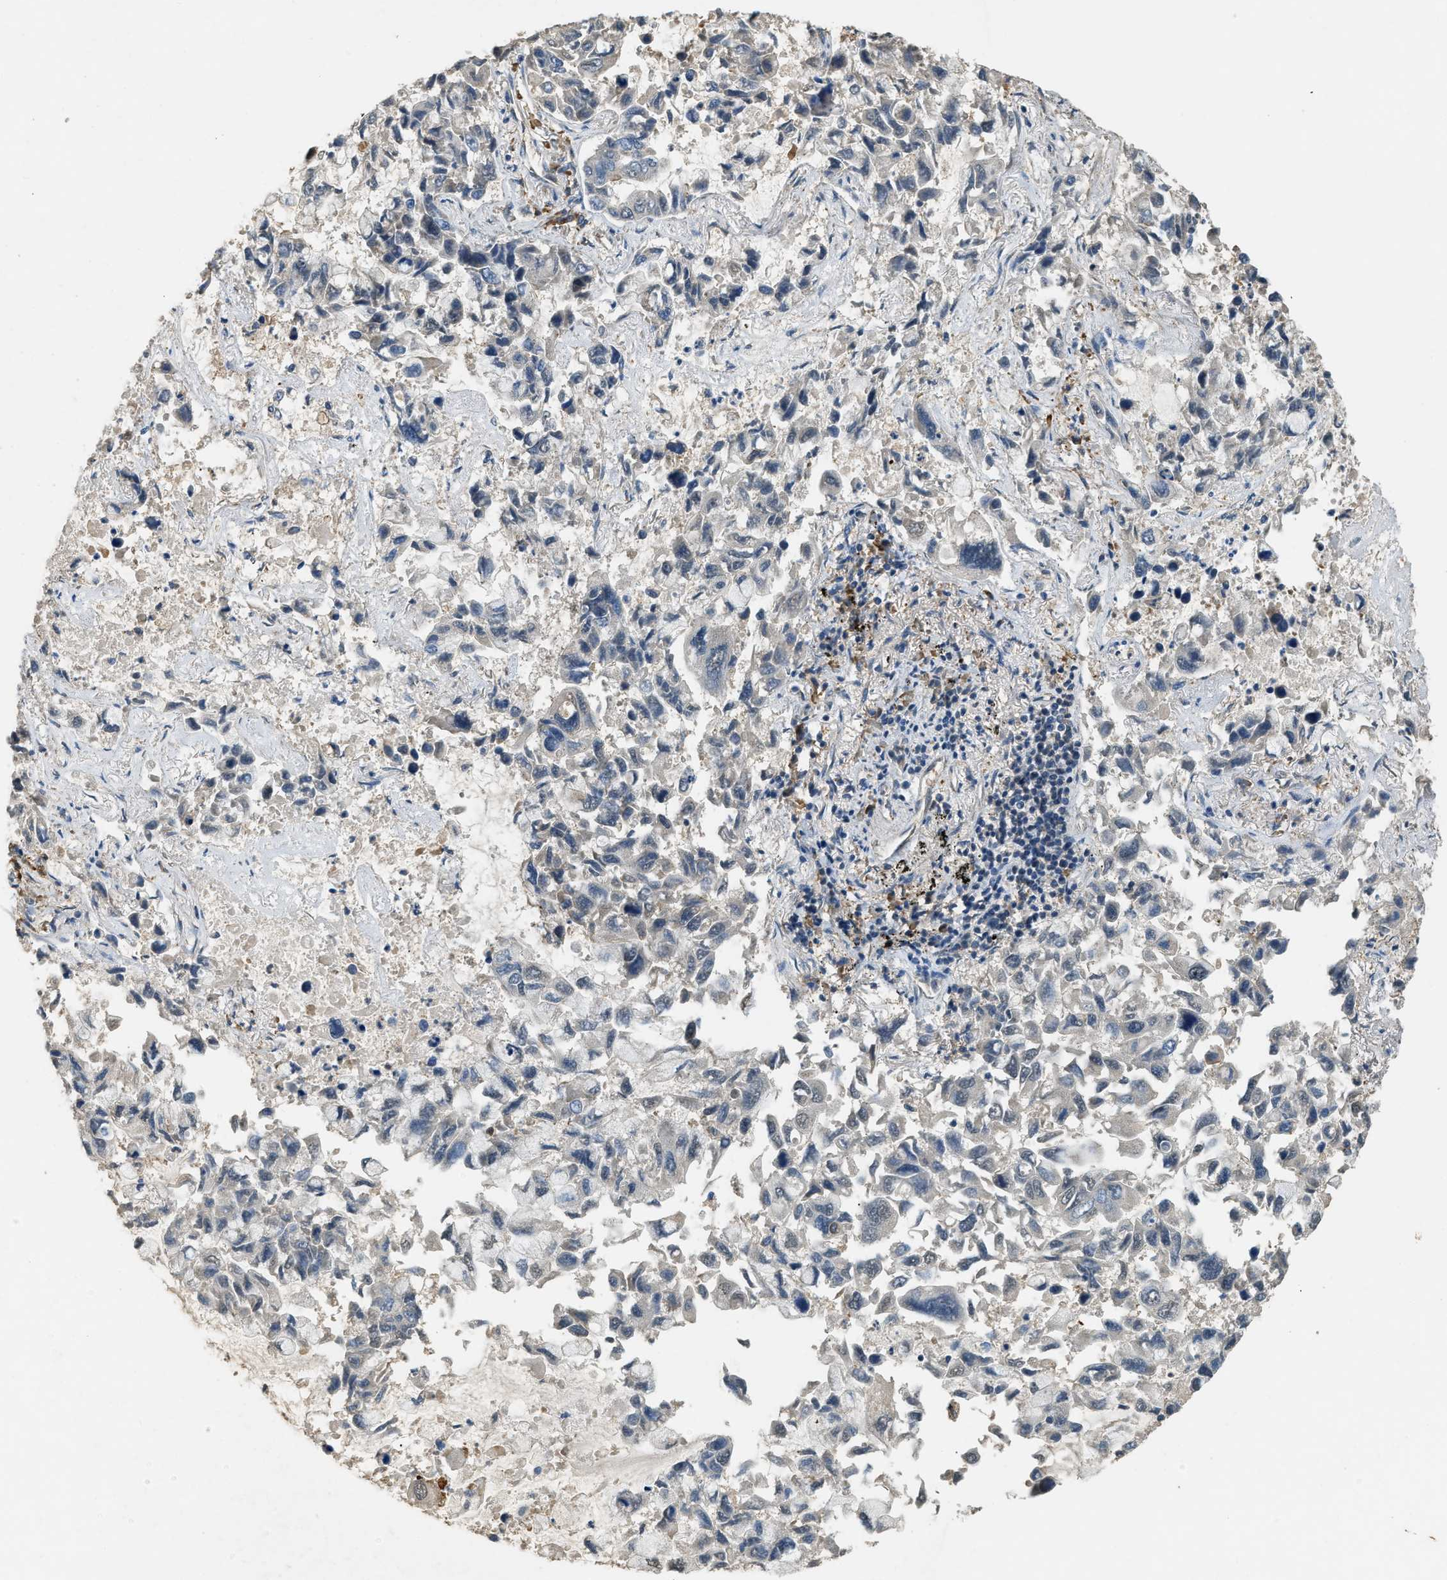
{"staining": {"intensity": "negative", "quantity": "none", "location": "none"}, "tissue": "lung cancer", "cell_type": "Tumor cells", "image_type": "cancer", "snomed": [{"axis": "morphology", "description": "Adenocarcinoma, NOS"}, {"axis": "topography", "description": "Lung"}], "caption": "A micrograph of human lung cancer (adenocarcinoma) is negative for staining in tumor cells.", "gene": "CFLAR", "patient": {"sex": "male", "age": 64}}